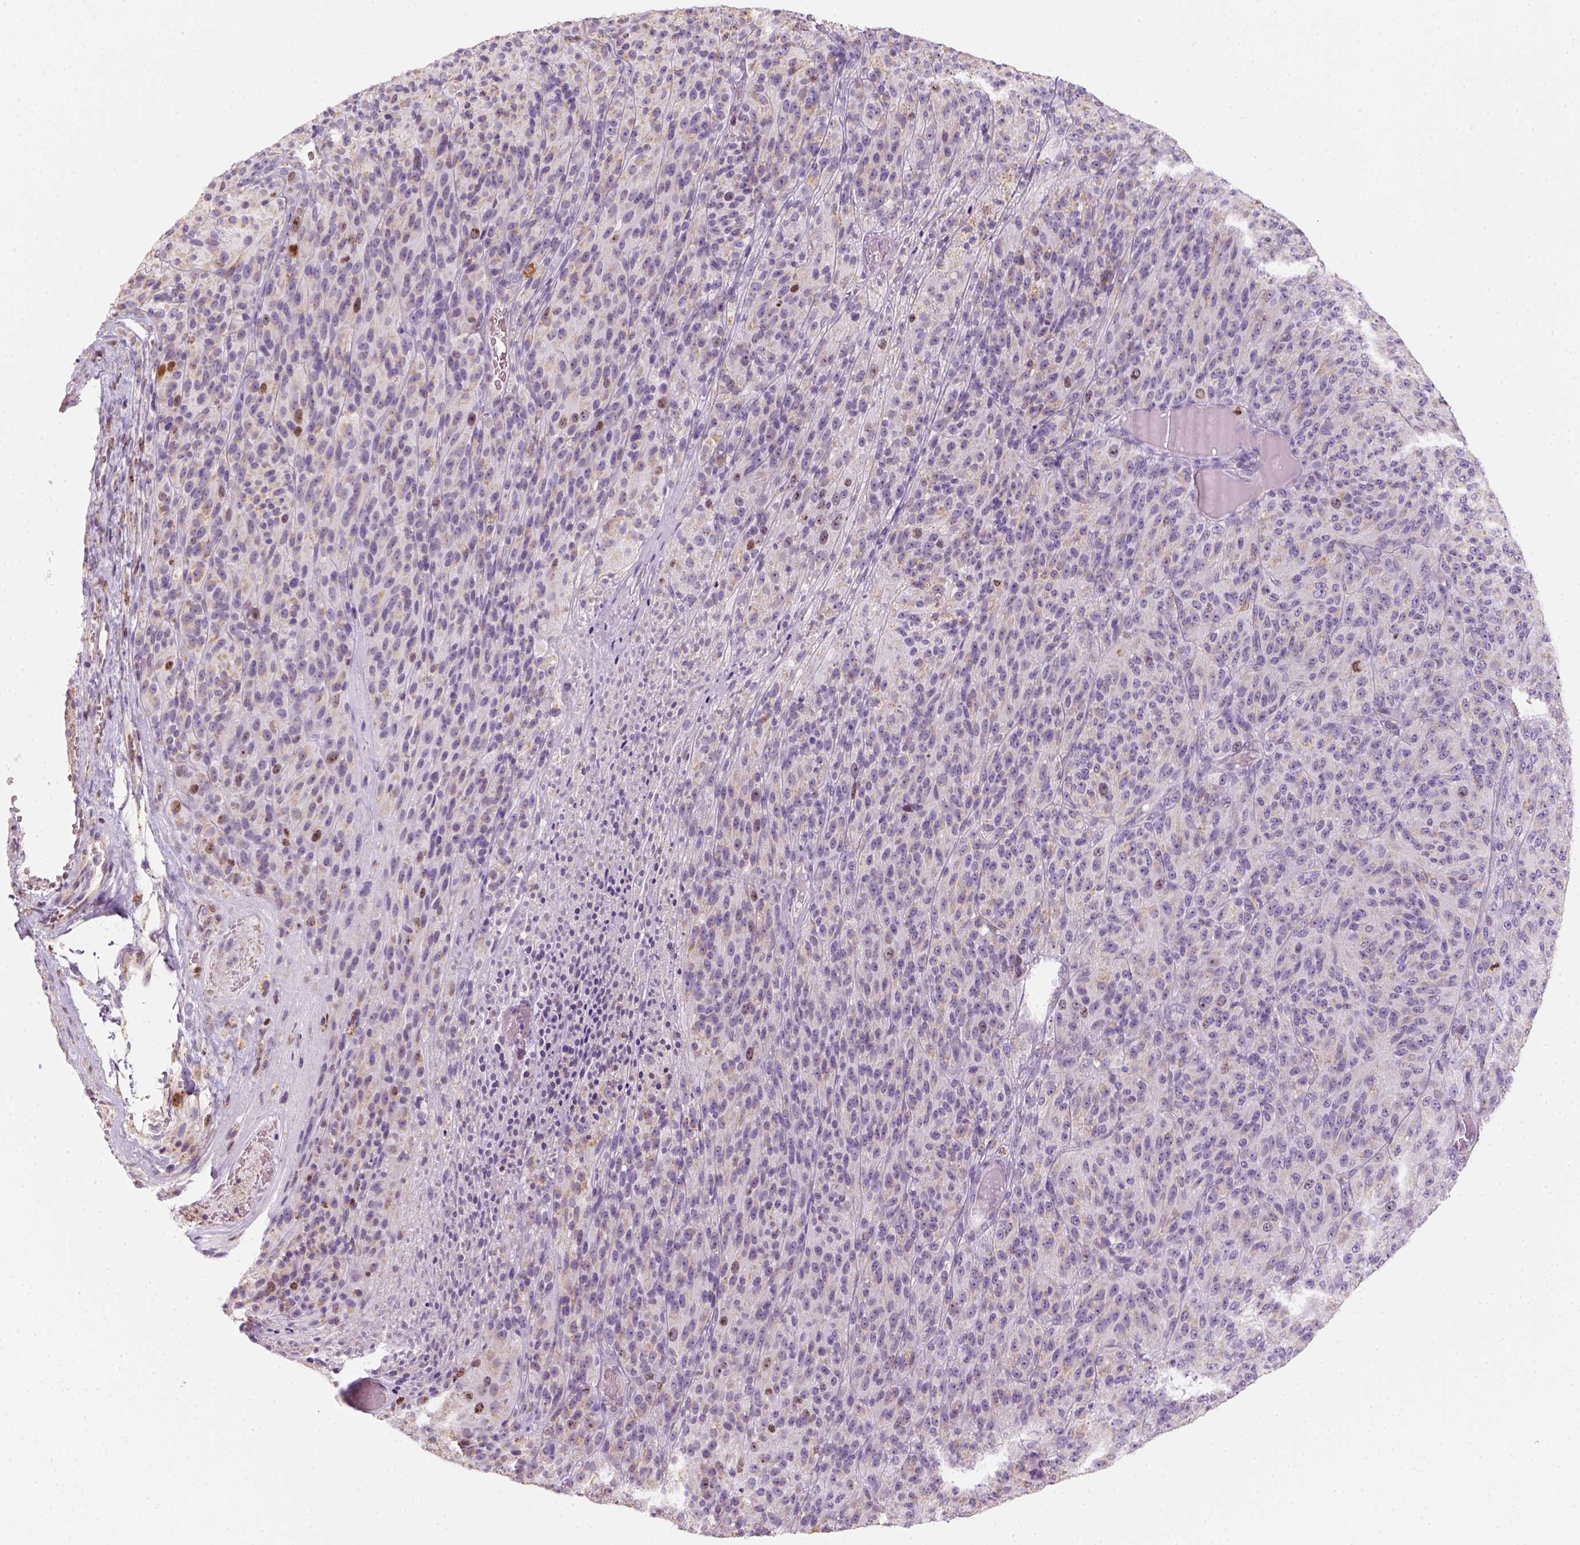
{"staining": {"intensity": "weak", "quantity": ">75%", "location": "cytoplasmic/membranous"}, "tissue": "melanoma", "cell_type": "Tumor cells", "image_type": "cancer", "snomed": [{"axis": "morphology", "description": "Malignant melanoma, Metastatic site"}, {"axis": "topography", "description": "Brain"}], "caption": "An image of melanoma stained for a protein exhibits weak cytoplasmic/membranous brown staining in tumor cells.", "gene": "LCA5", "patient": {"sex": "female", "age": 56}}